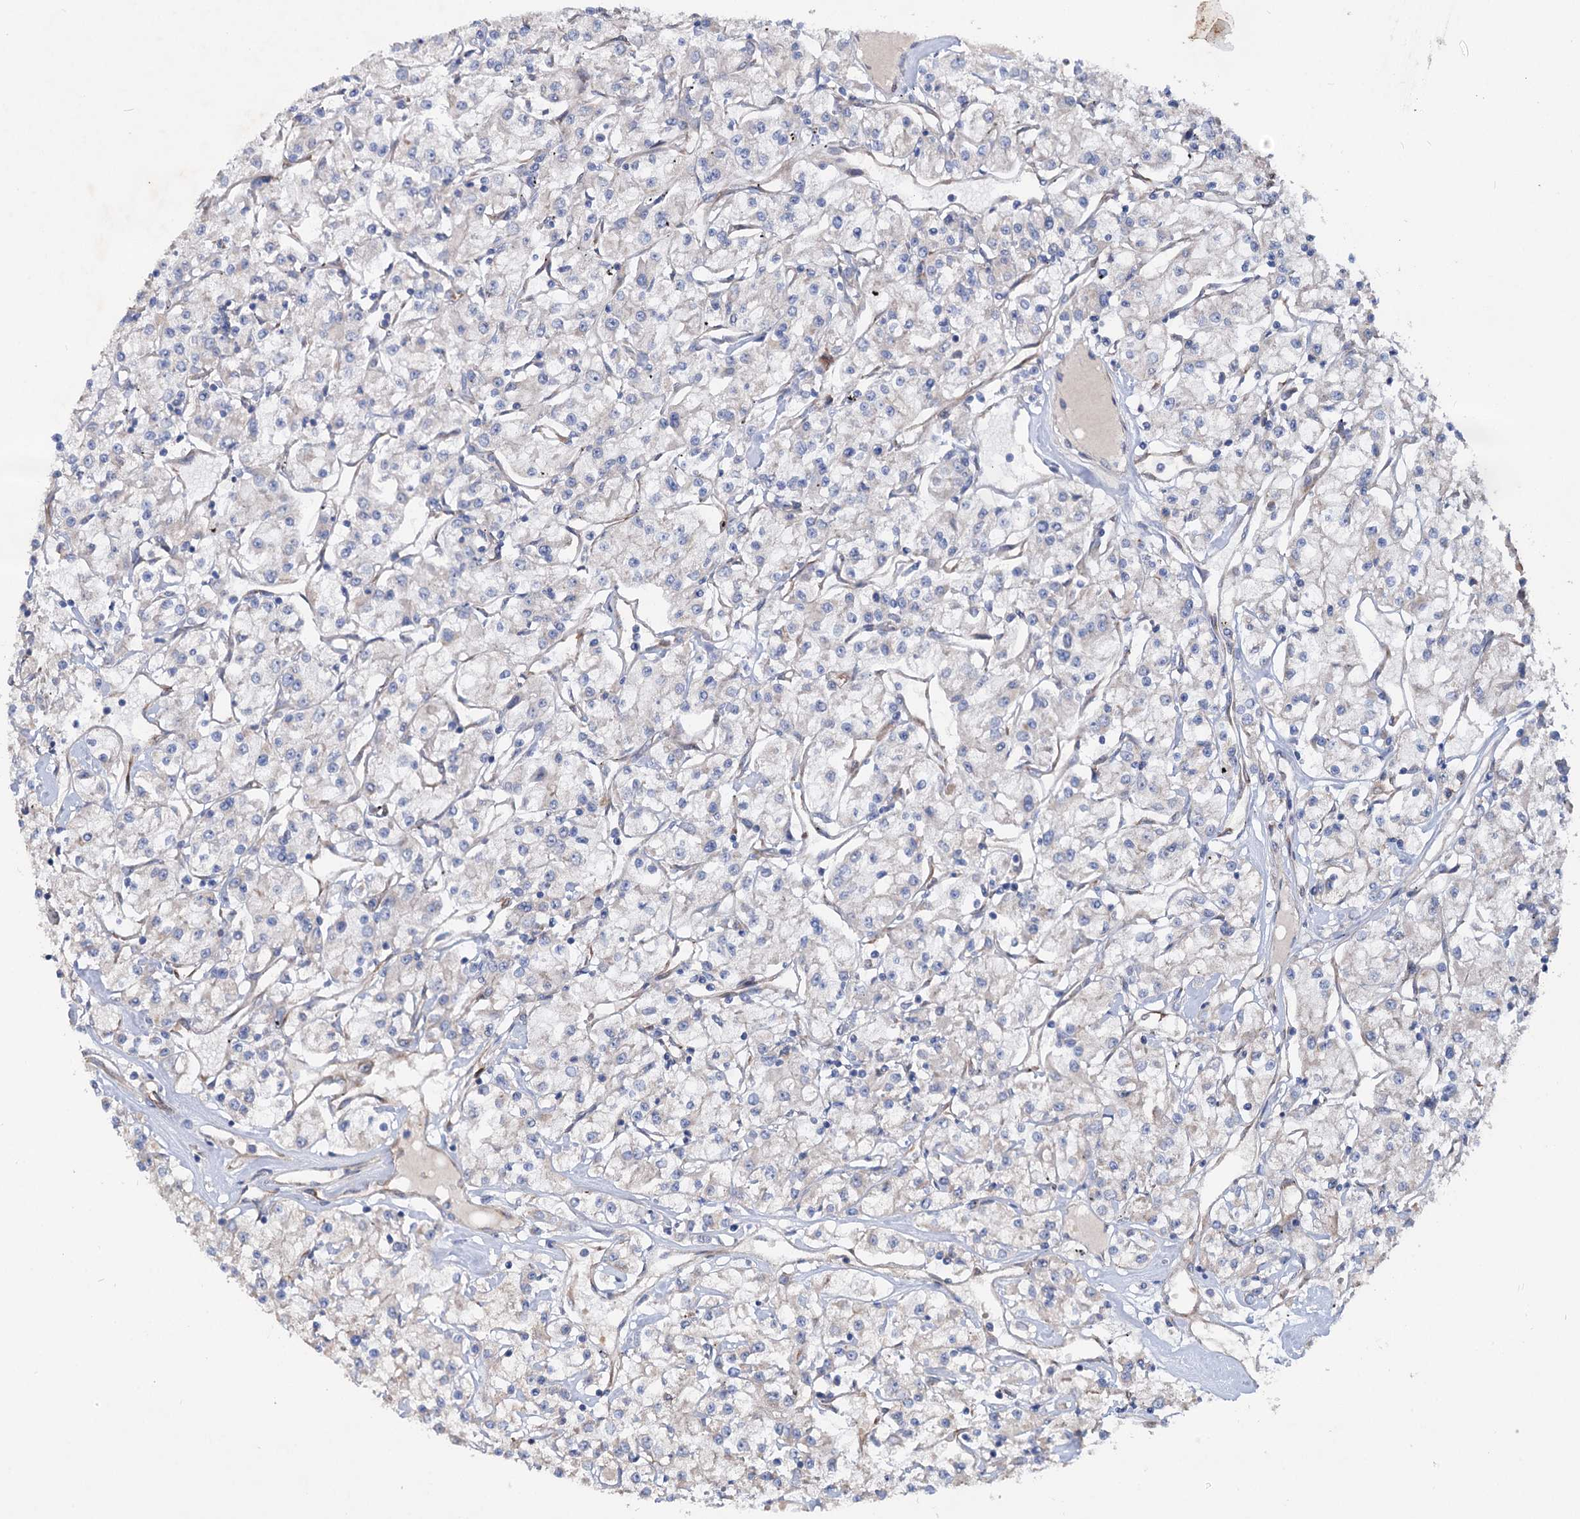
{"staining": {"intensity": "negative", "quantity": "none", "location": "none"}, "tissue": "renal cancer", "cell_type": "Tumor cells", "image_type": "cancer", "snomed": [{"axis": "morphology", "description": "Adenocarcinoma, NOS"}, {"axis": "topography", "description": "Kidney"}], "caption": "This is an IHC histopathology image of renal cancer (adenocarcinoma). There is no expression in tumor cells.", "gene": "PTDSS2", "patient": {"sex": "female", "age": 59}}